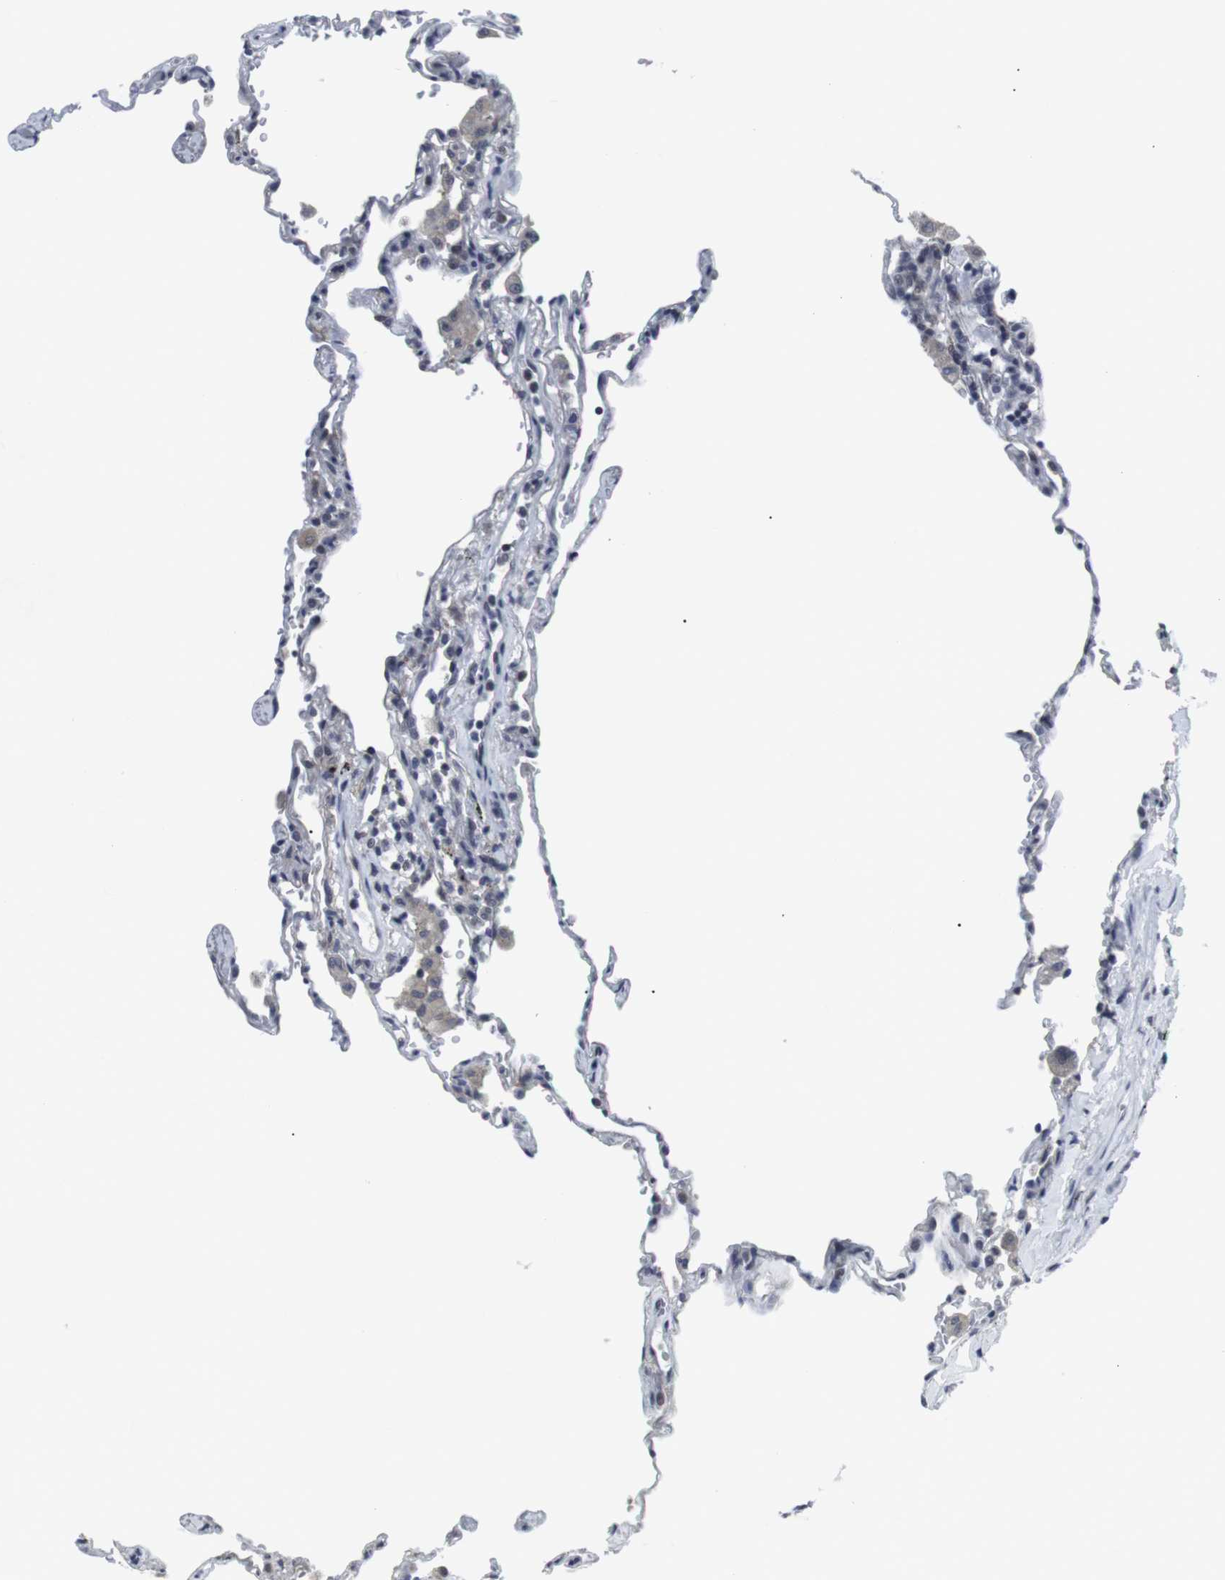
{"staining": {"intensity": "negative", "quantity": "none", "location": "none"}, "tissue": "lung", "cell_type": "Alveolar cells", "image_type": "normal", "snomed": [{"axis": "morphology", "description": "Normal tissue, NOS"}, {"axis": "topography", "description": "Lung"}], "caption": "A histopathology image of lung stained for a protein reveals no brown staining in alveolar cells. (DAB immunohistochemistry, high magnification).", "gene": "GEMIN2", "patient": {"sex": "male", "age": 59}}